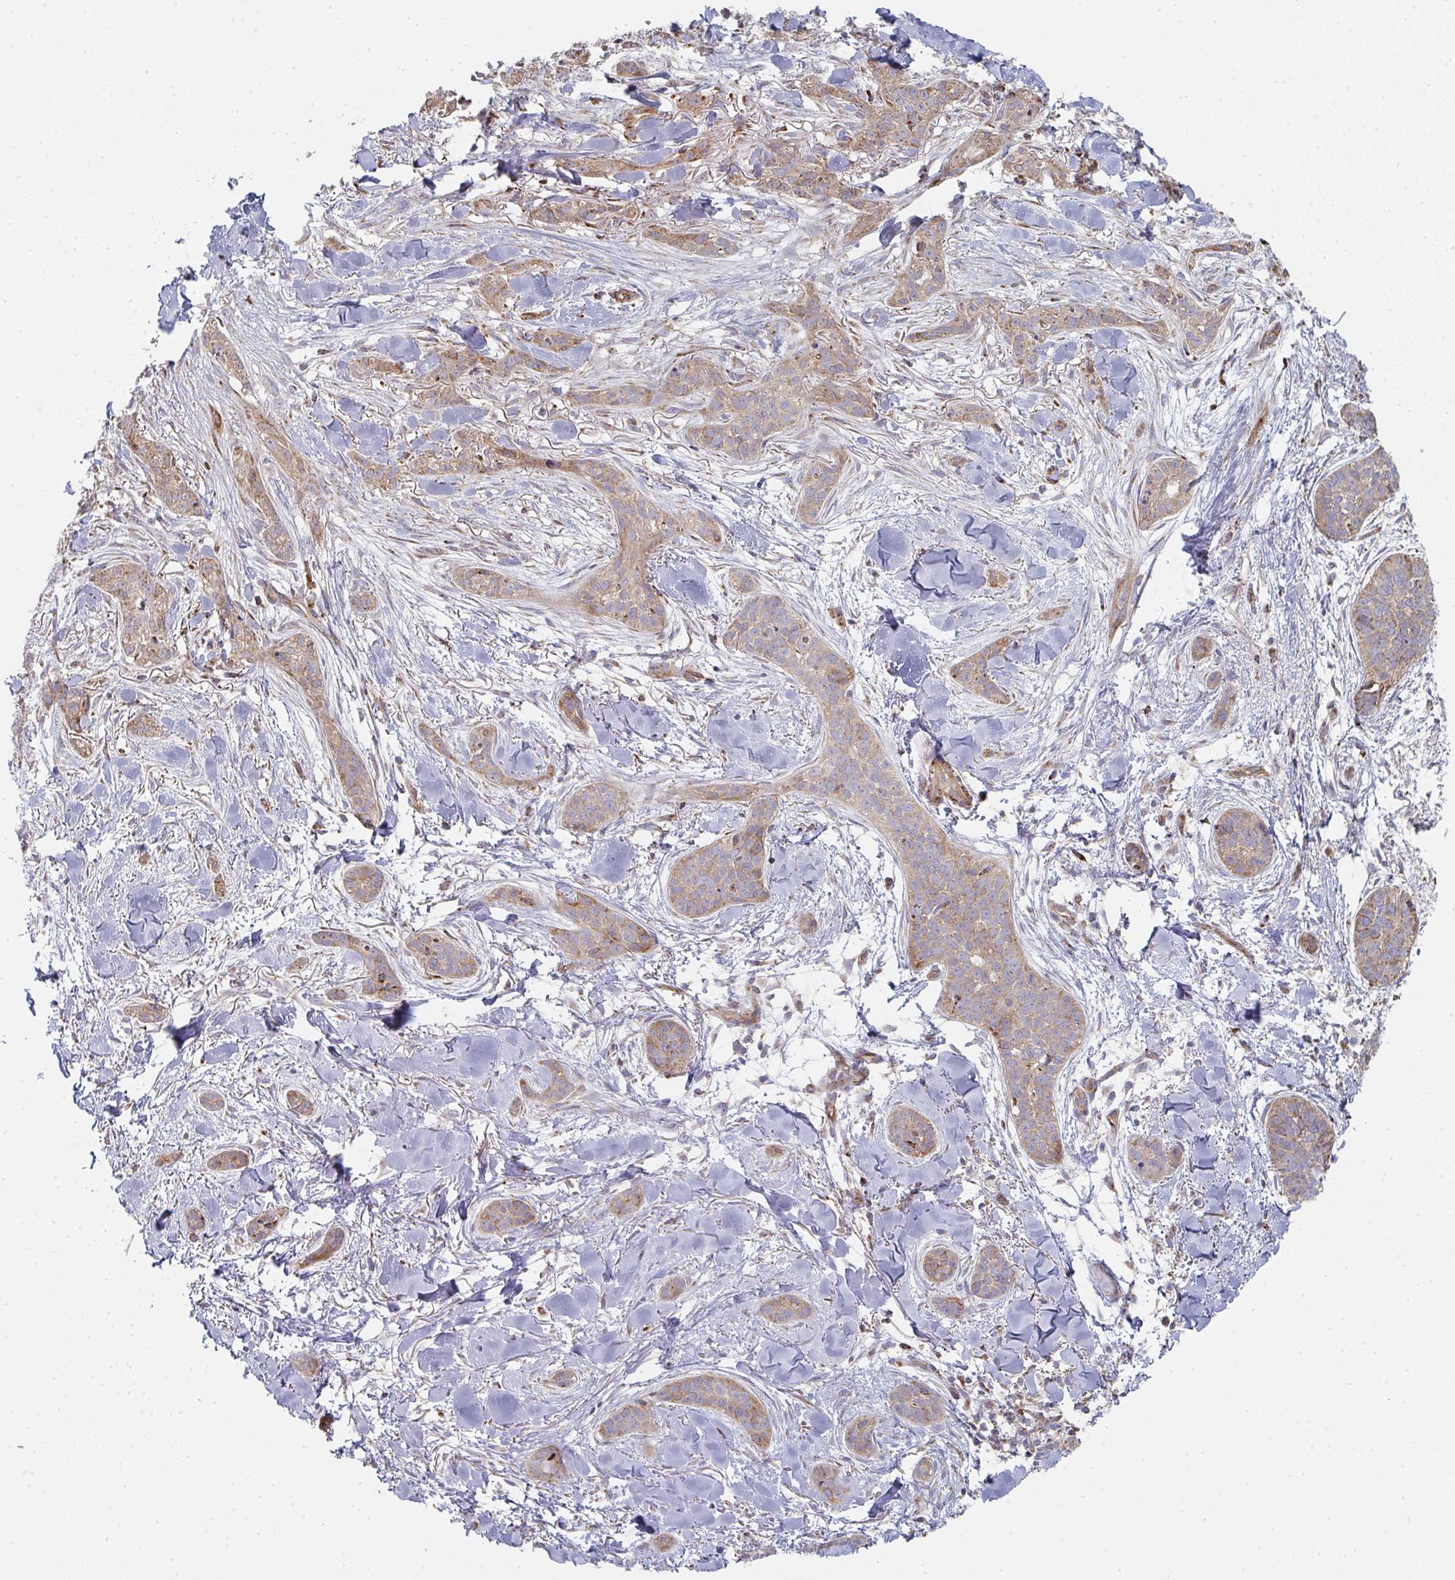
{"staining": {"intensity": "moderate", "quantity": ">75%", "location": "cytoplasmic/membranous"}, "tissue": "skin cancer", "cell_type": "Tumor cells", "image_type": "cancer", "snomed": [{"axis": "morphology", "description": "Basal cell carcinoma"}, {"axis": "topography", "description": "Skin"}], "caption": "Immunohistochemical staining of human basal cell carcinoma (skin) reveals moderate cytoplasmic/membranous protein expression in about >75% of tumor cells.", "gene": "ZNF526", "patient": {"sex": "male", "age": 52}}